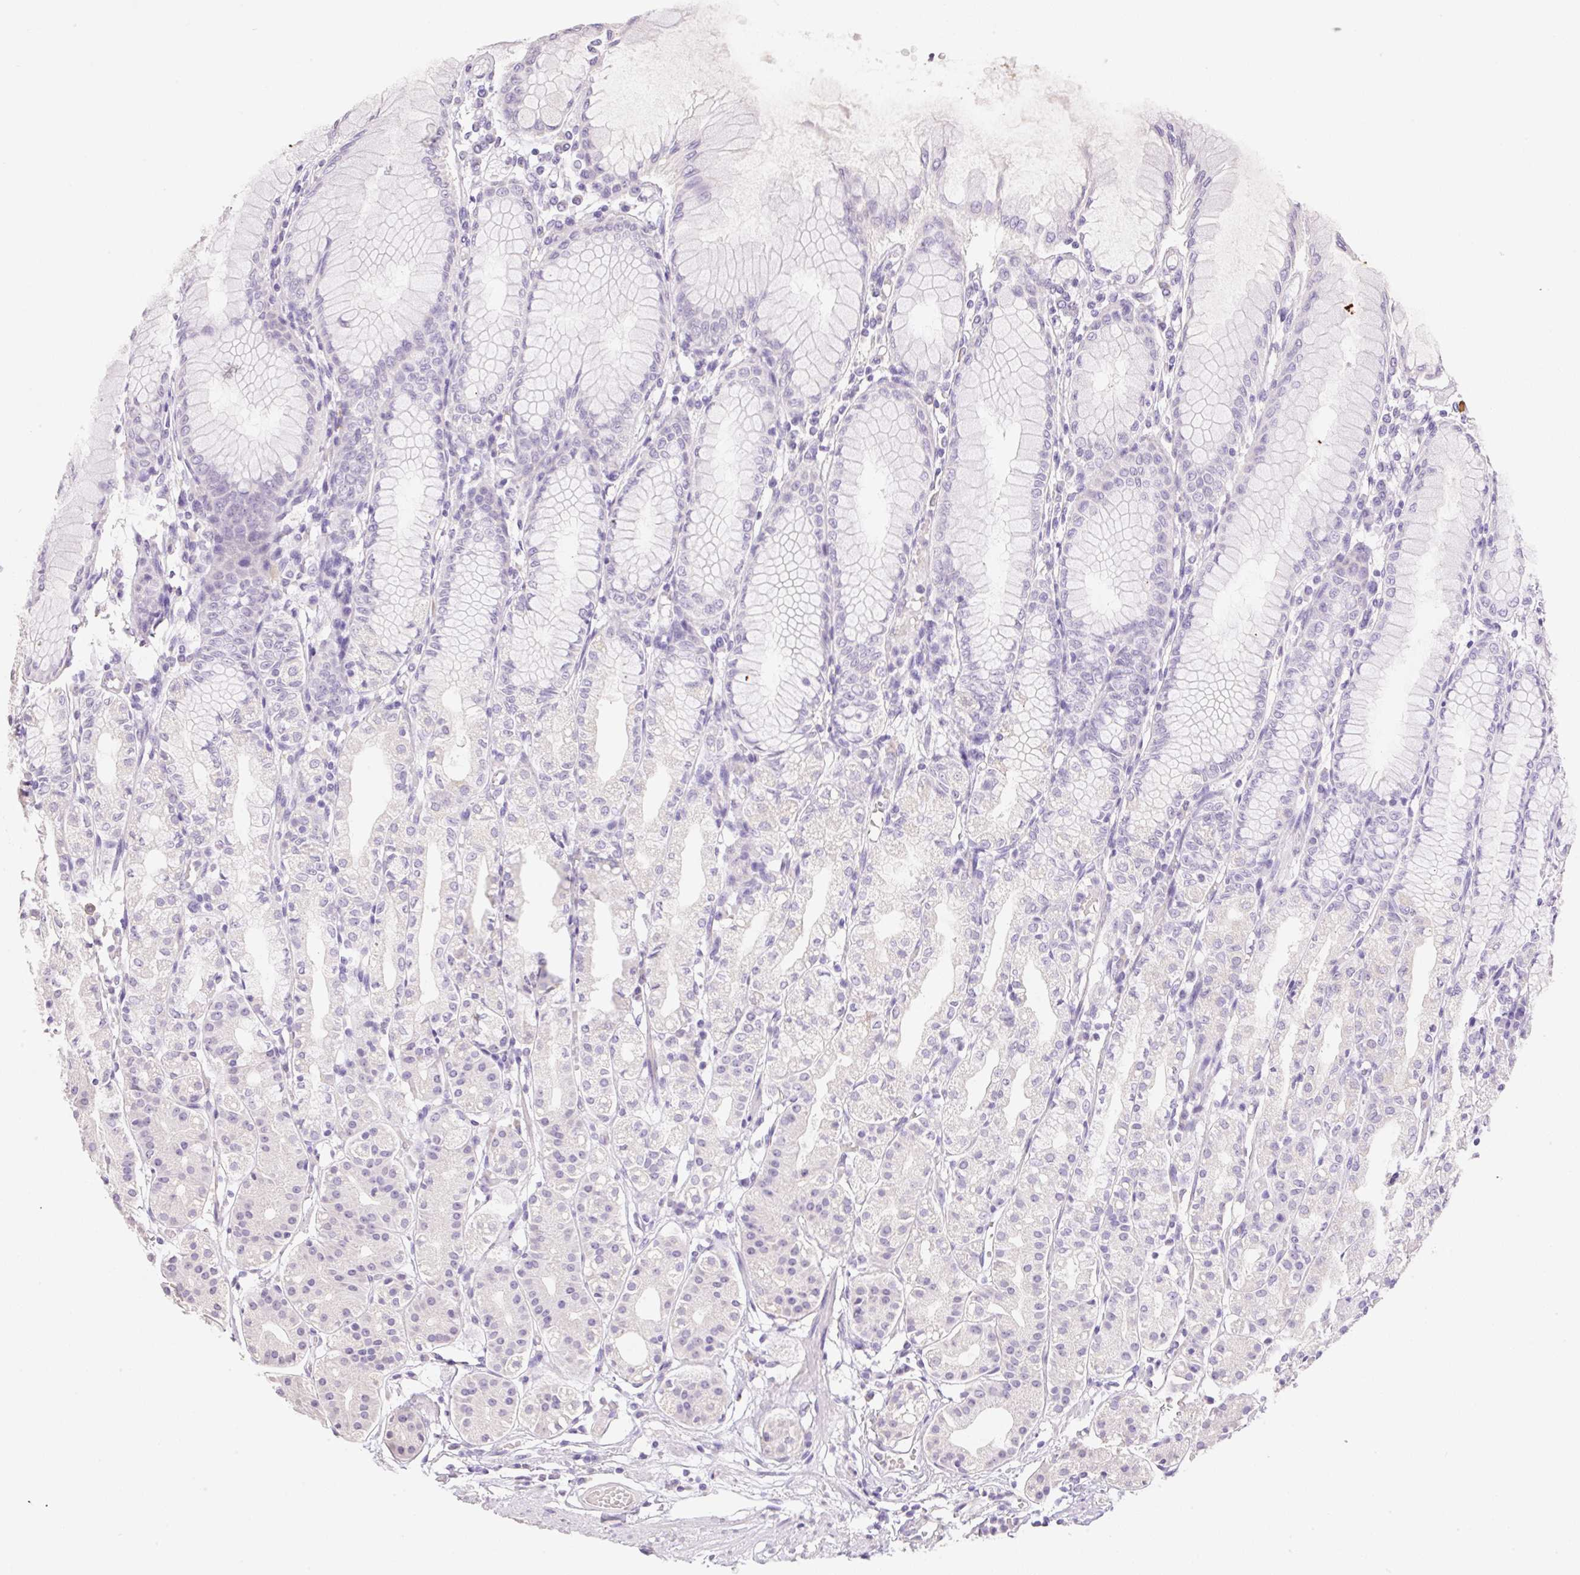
{"staining": {"intensity": "negative", "quantity": "none", "location": "none"}, "tissue": "stomach", "cell_type": "Glandular cells", "image_type": "normal", "snomed": [{"axis": "morphology", "description": "Normal tissue, NOS"}, {"axis": "topography", "description": "Stomach"}], "caption": "IHC image of normal stomach: human stomach stained with DAB (3,3'-diaminobenzidine) demonstrates no significant protein expression in glandular cells.", "gene": "HCRTR2", "patient": {"sex": "female", "age": 57}}